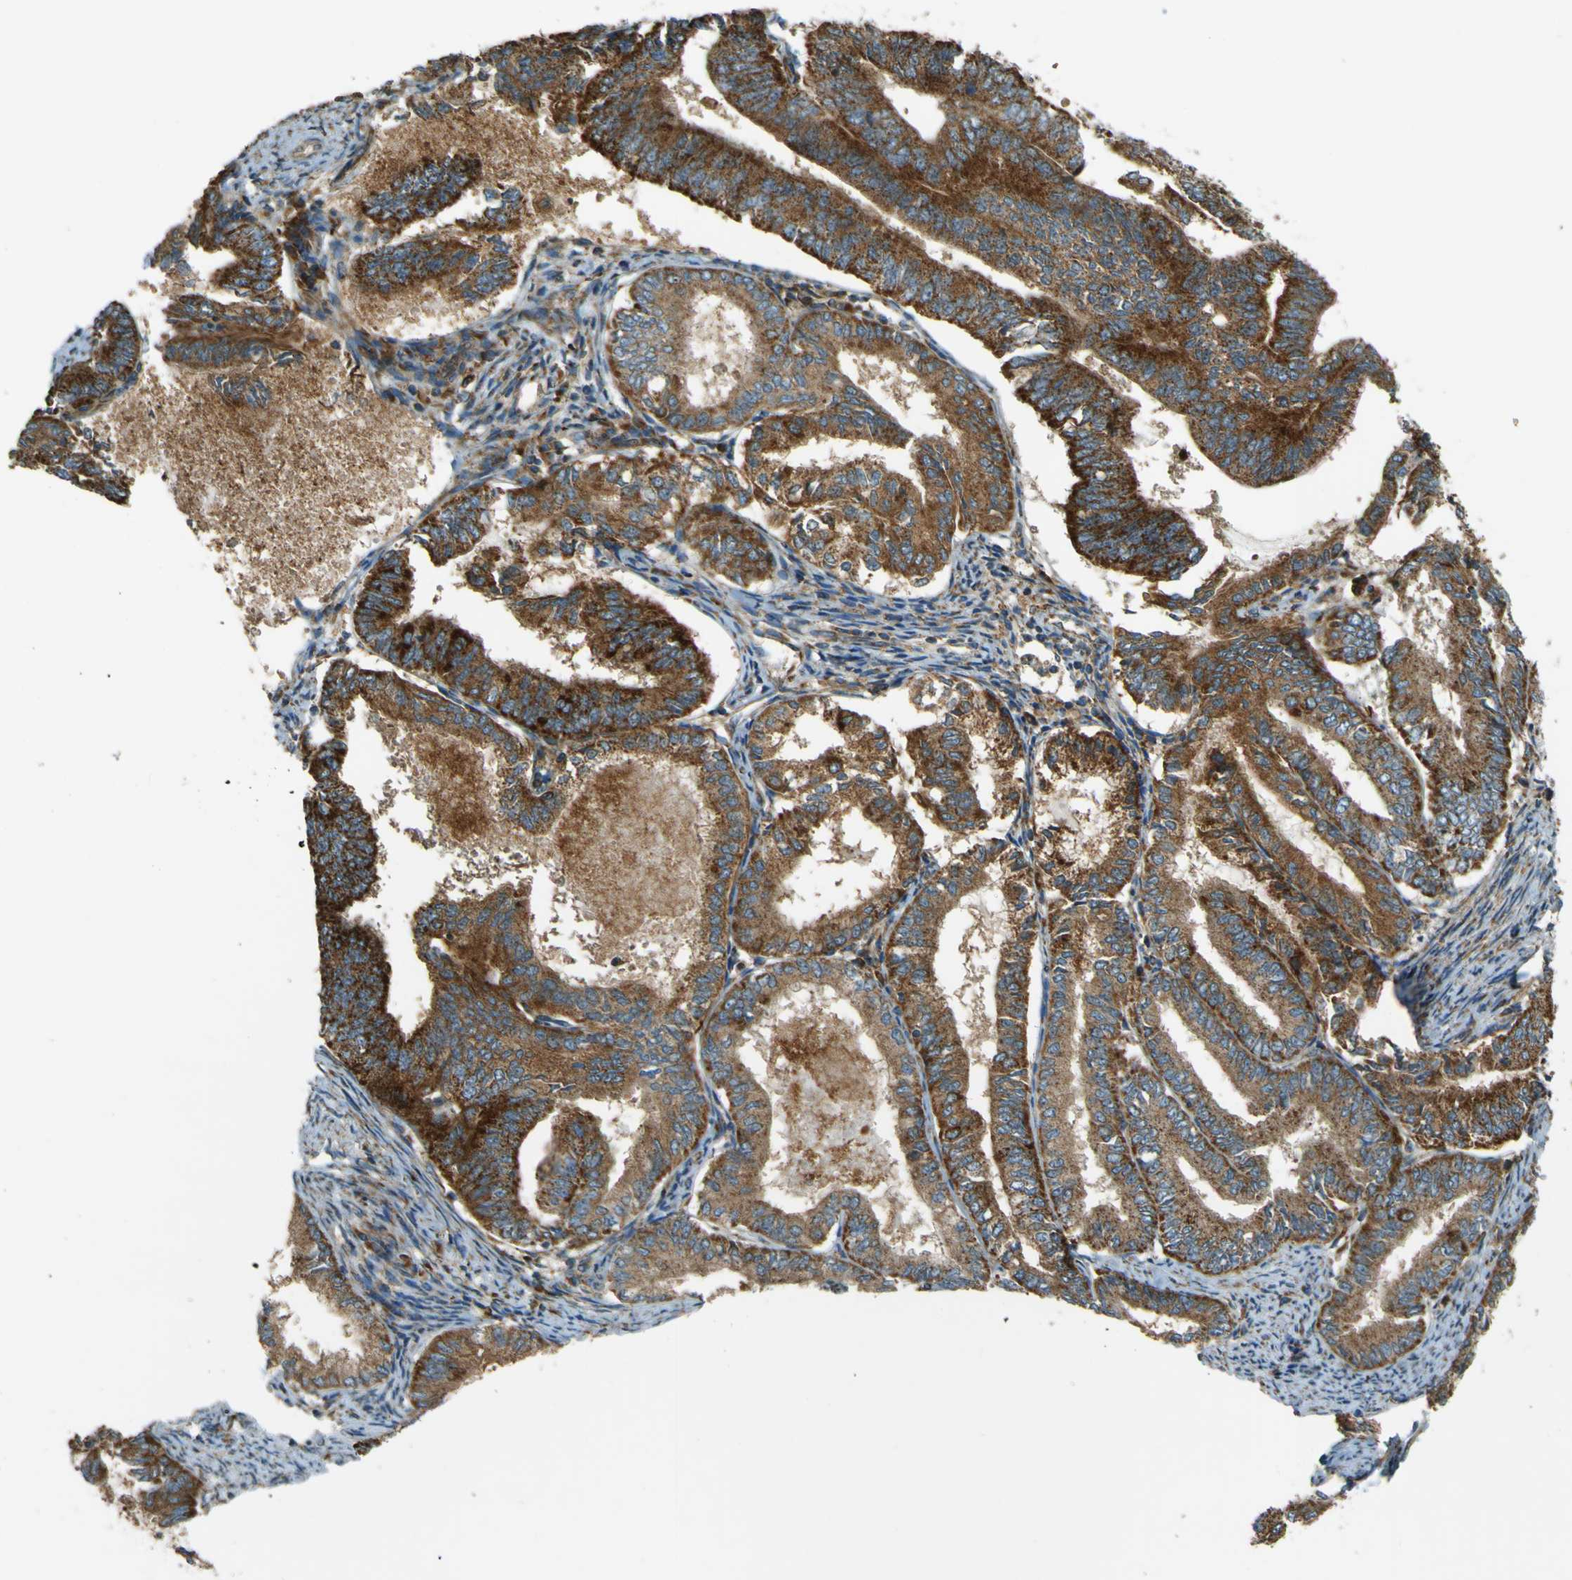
{"staining": {"intensity": "strong", "quantity": ">75%", "location": "cytoplasmic/membranous"}, "tissue": "endometrial cancer", "cell_type": "Tumor cells", "image_type": "cancer", "snomed": [{"axis": "morphology", "description": "Adenocarcinoma, NOS"}, {"axis": "topography", "description": "Endometrium"}], "caption": "A brown stain highlights strong cytoplasmic/membranous positivity of a protein in adenocarcinoma (endometrial) tumor cells. (brown staining indicates protein expression, while blue staining denotes nuclei).", "gene": "DNAJC5", "patient": {"sex": "female", "age": 86}}